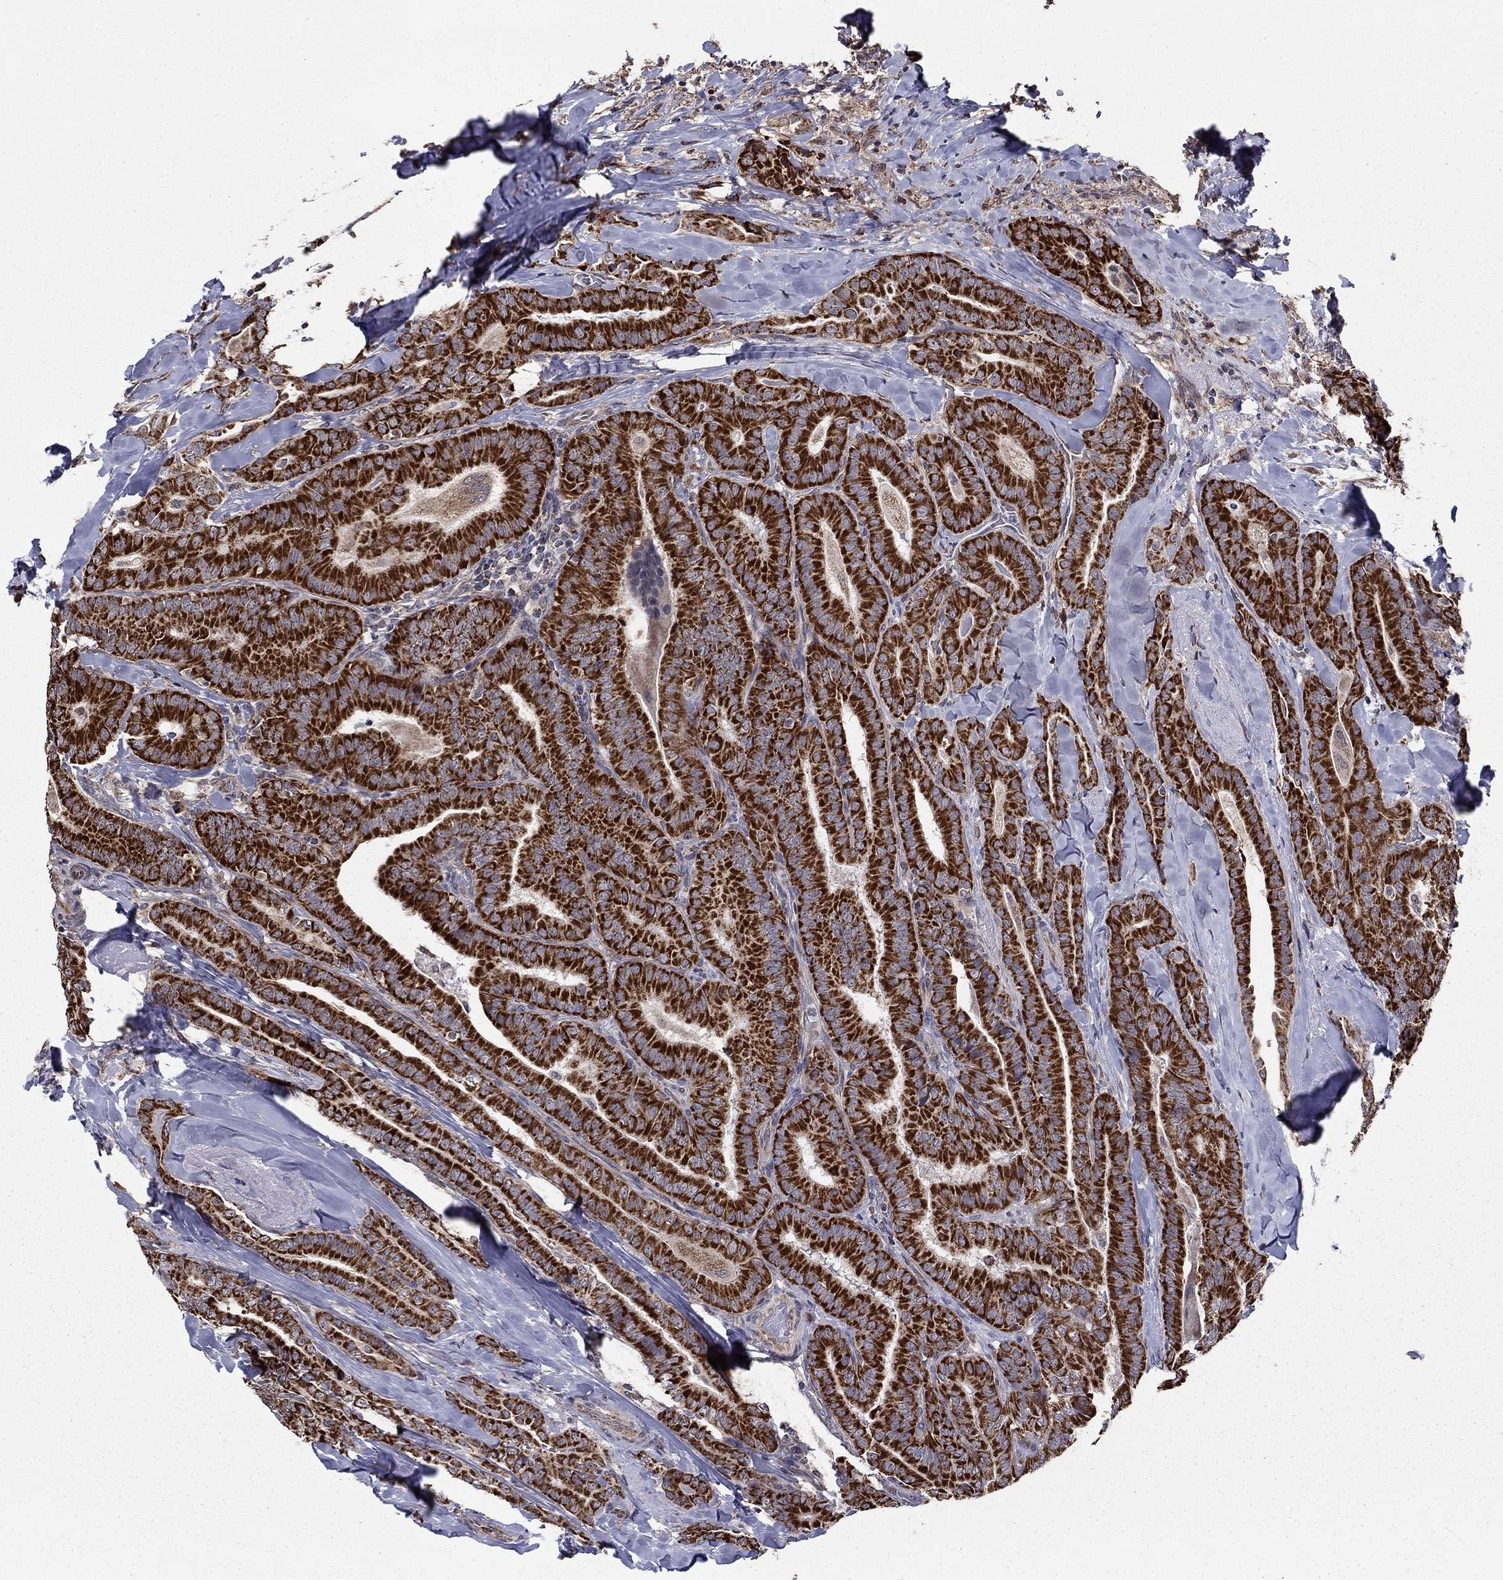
{"staining": {"intensity": "strong", "quantity": ">75%", "location": "cytoplasmic/membranous"}, "tissue": "thyroid cancer", "cell_type": "Tumor cells", "image_type": "cancer", "snomed": [{"axis": "morphology", "description": "Papillary adenocarcinoma, NOS"}, {"axis": "topography", "description": "Thyroid gland"}], "caption": "Human thyroid cancer stained with a brown dye shows strong cytoplasmic/membranous positive expression in about >75% of tumor cells.", "gene": "NKIRAS1", "patient": {"sex": "male", "age": 61}}